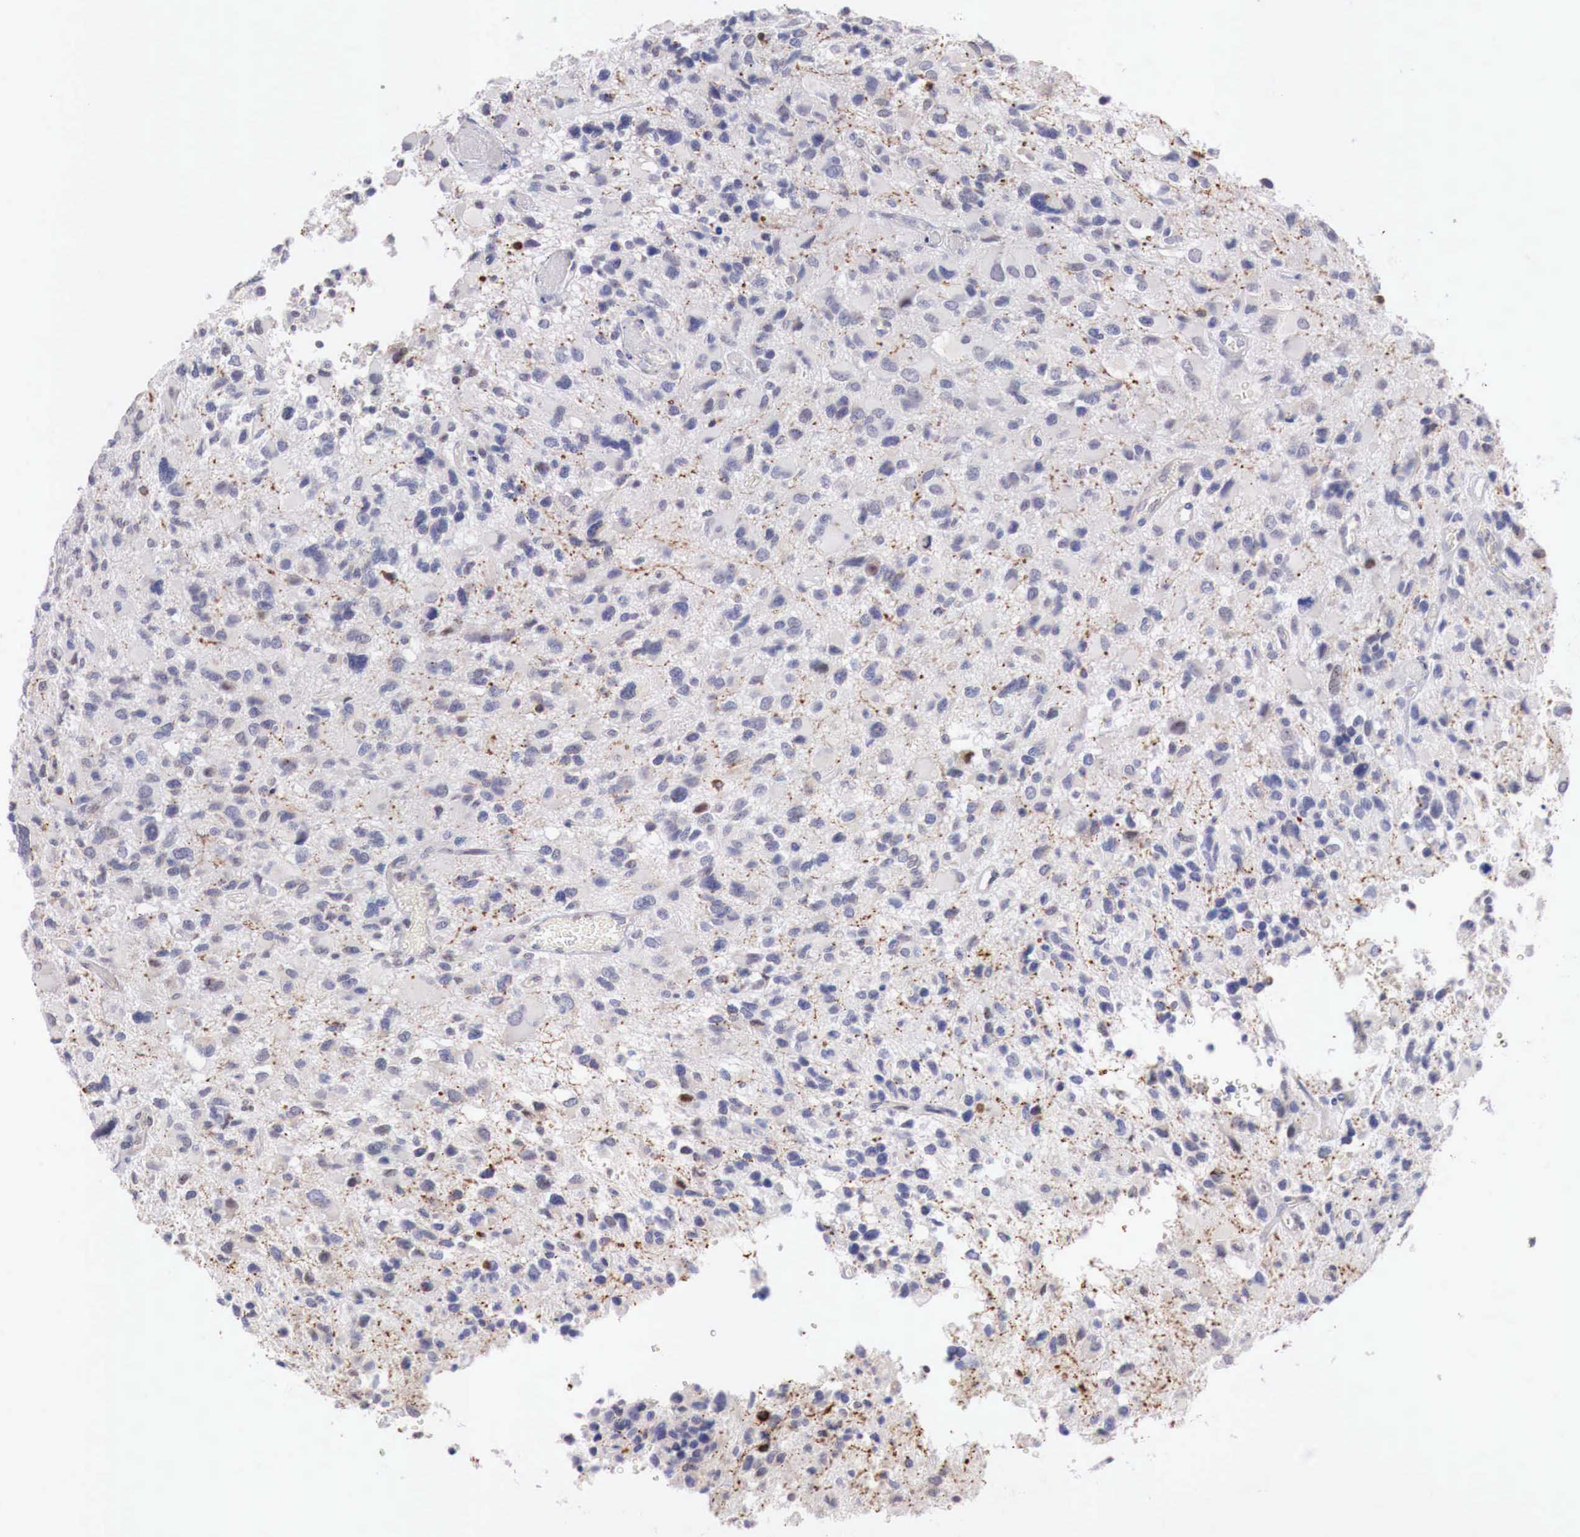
{"staining": {"intensity": "negative", "quantity": "none", "location": "none"}, "tissue": "glioma", "cell_type": "Tumor cells", "image_type": "cancer", "snomed": [{"axis": "morphology", "description": "Glioma, malignant, High grade"}, {"axis": "topography", "description": "Brain"}], "caption": "Protein analysis of glioma shows no significant positivity in tumor cells.", "gene": "TRIM13", "patient": {"sex": "male", "age": 69}}